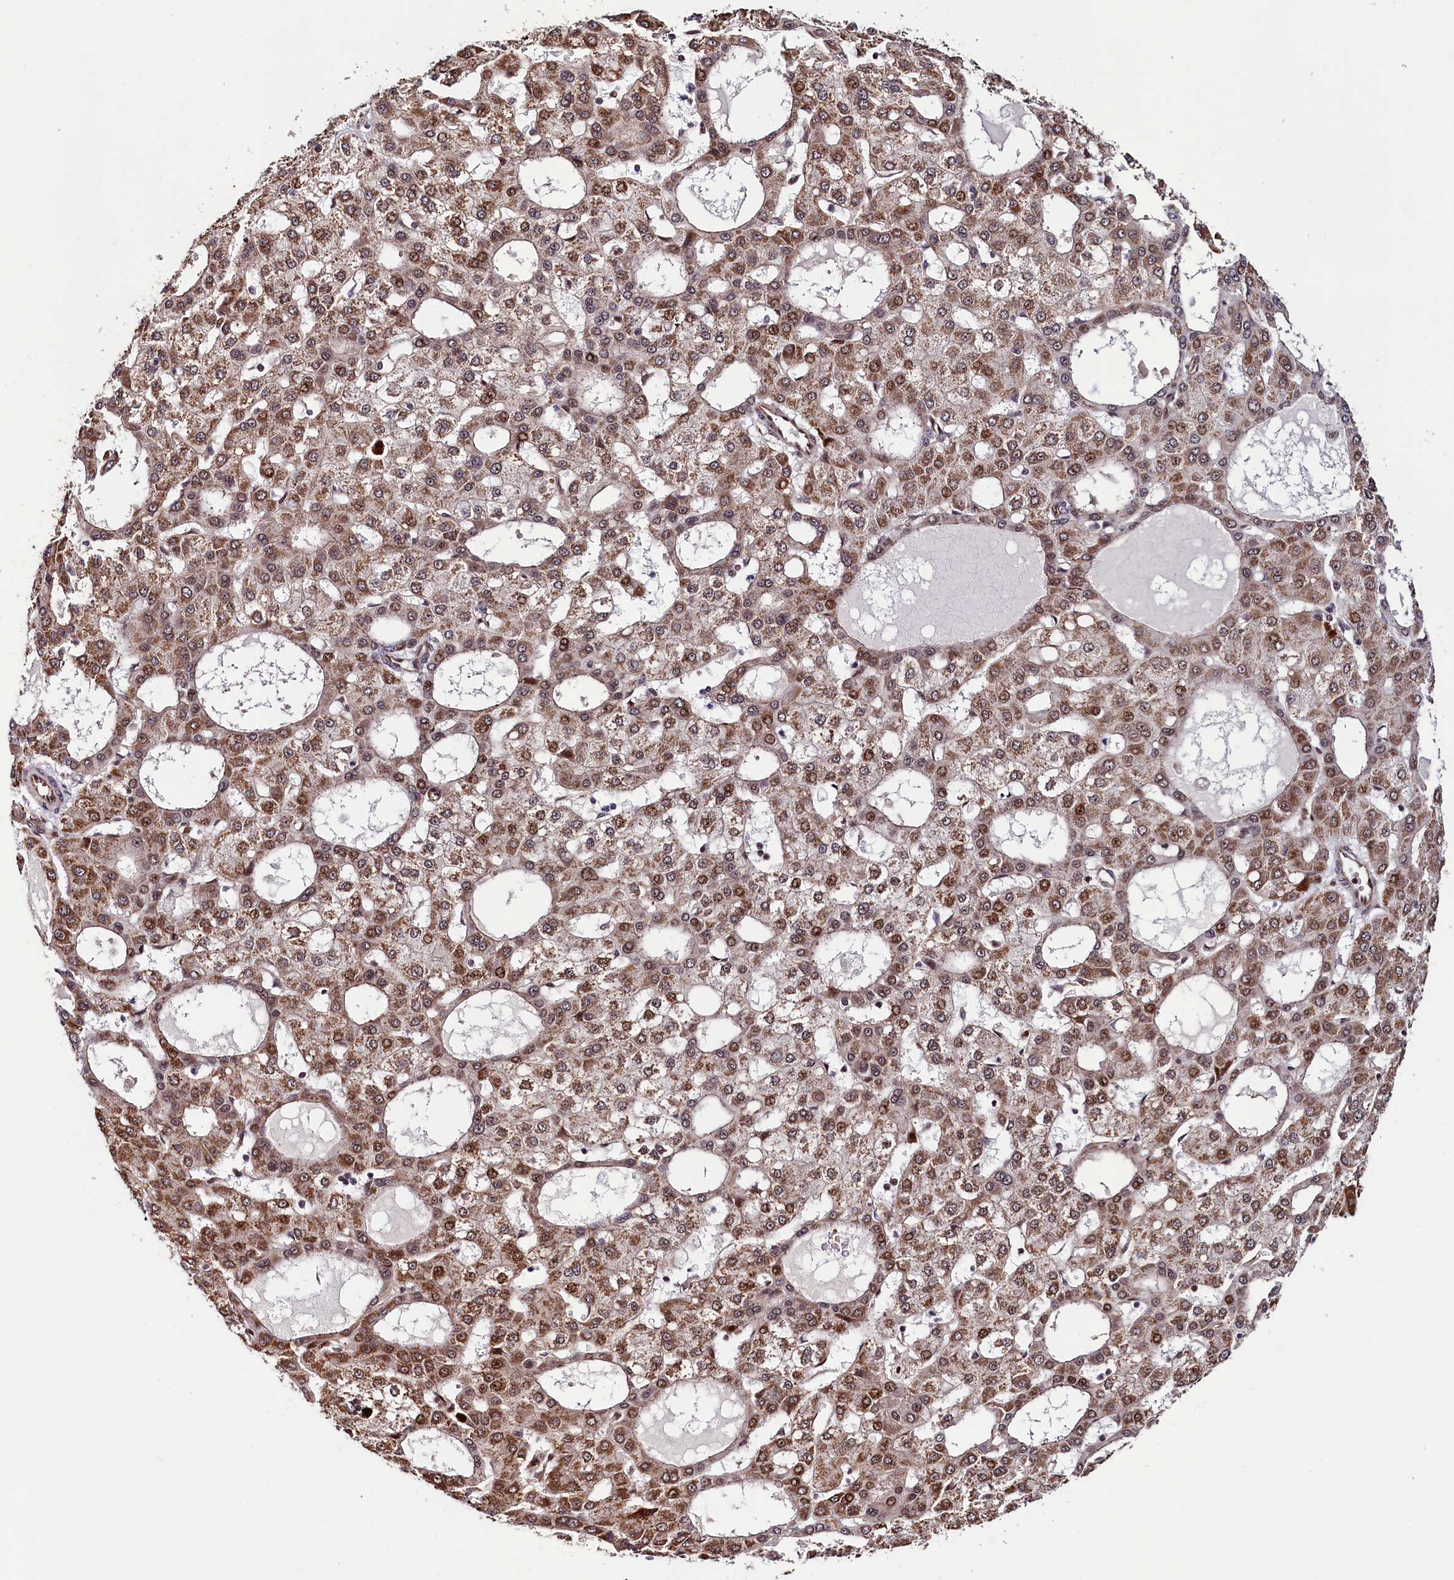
{"staining": {"intensity": "moderate", "quantity": ">75%", "location": "cytoplasmic/membranous,nuclear"}, "tissue": "liver cancer", "cell_type": "Tumor cells", "image_type": "cancer", "snomed": [{"axis": "morphology", "description": "Carcinoma, Hepatocellular, NOS"}, {"axis": "topography", "description": "Liver"}], "caption": "Brown immunohistochemical staining in liver hepatocellular carcinoma displays moderate cytoplasmic/membranous and nuclear staining in about >75% of tumor cells. (IHC, brightfield microscopy, high magnification).", "gene": "LEO1", "patient": {"sex": "male", "age": 47}}